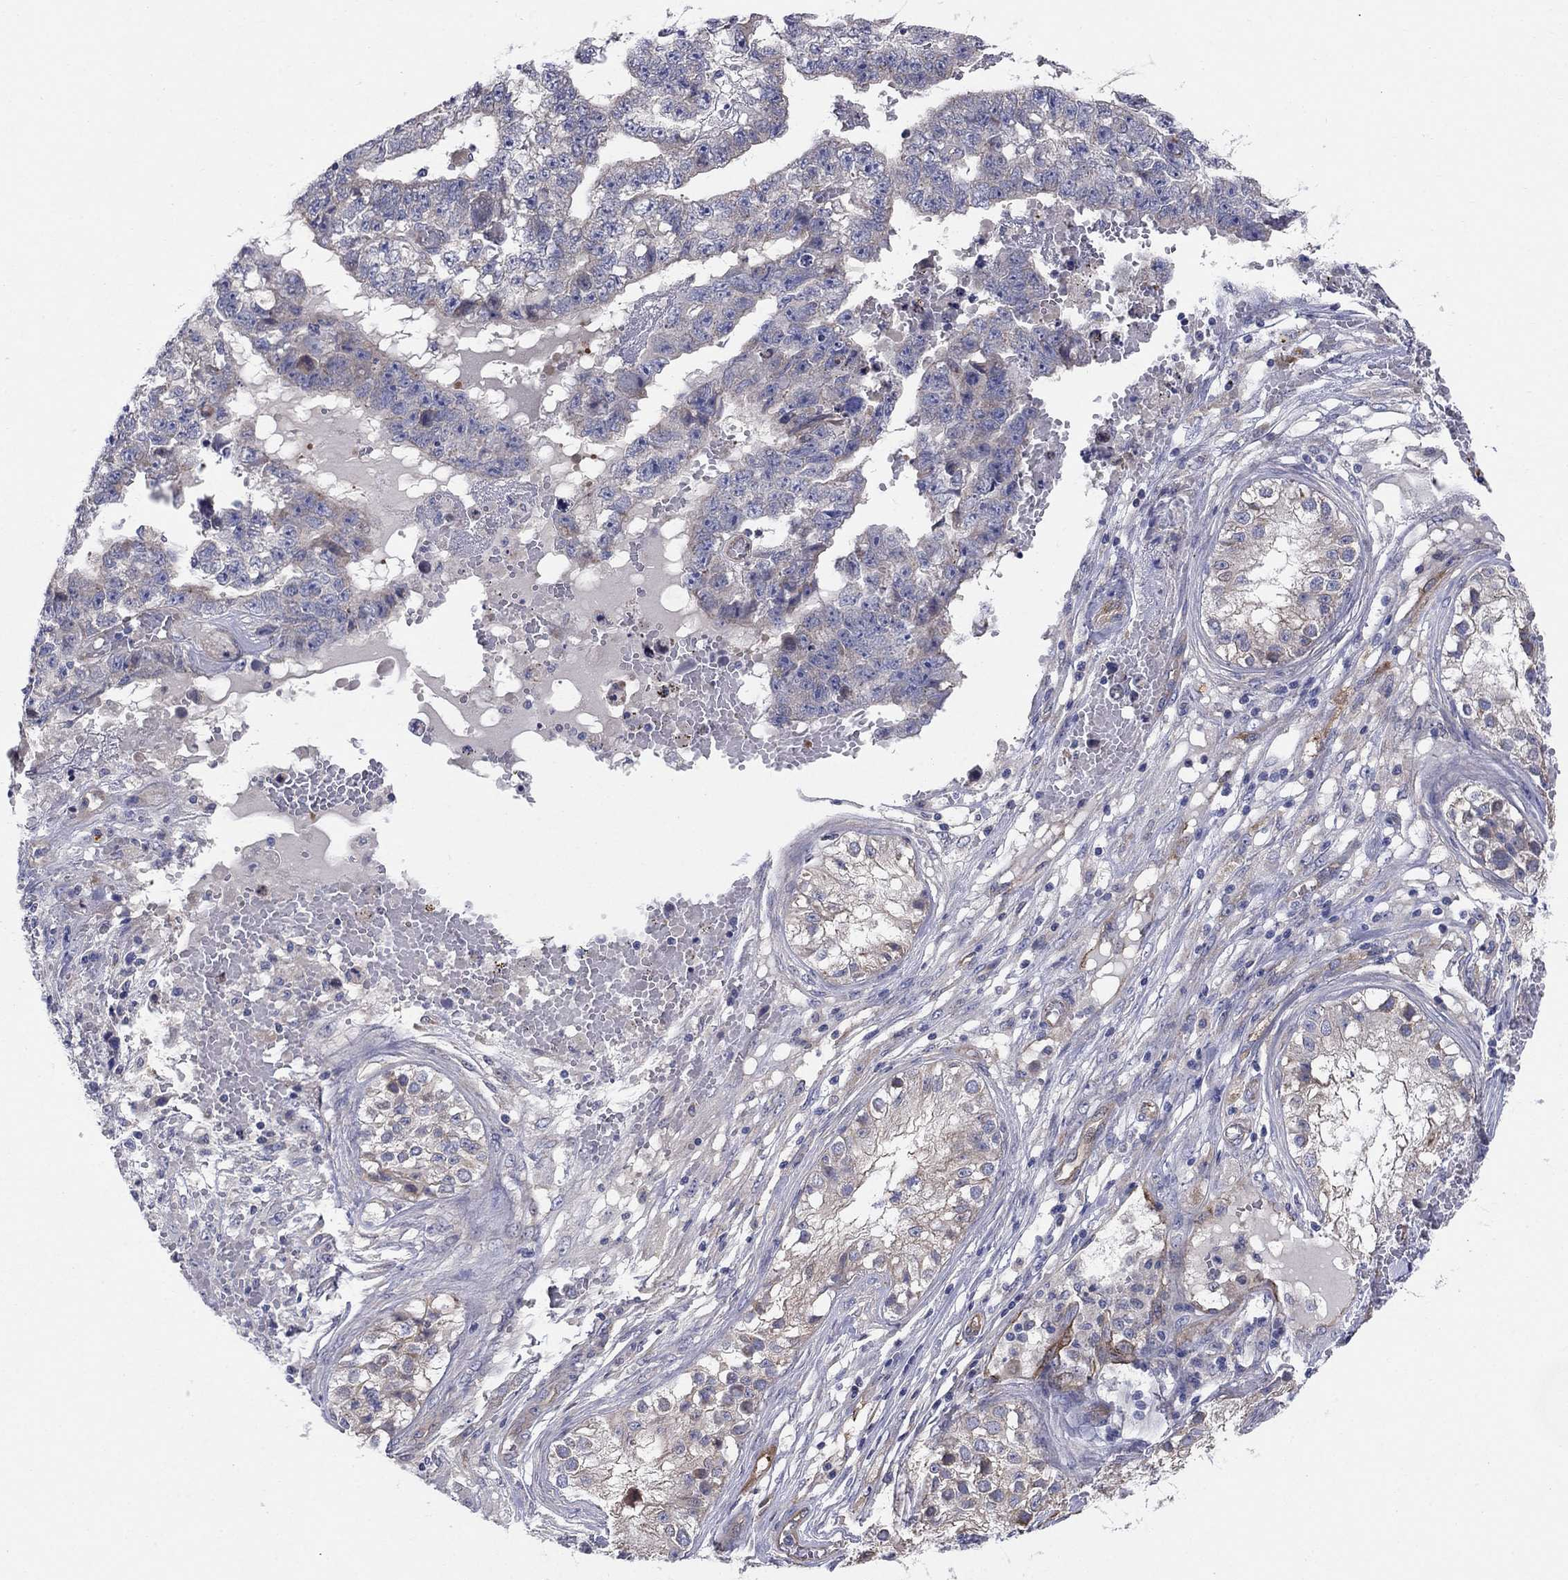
{"staining": {"intensity": "negative", "quantity": "none", "location": "none"}, "tissue": "testis cancer", "cell_type": "Tumor cells", "image_type": "cancer", "snomed": [{"axis": "morphology", "description": "Carcinoma, Embryonal, NOS"}, {"axis": "topography", "description": "Testis"}], "caption": "Testis cancer (embryonal carcinoma) stained for a protein using IHC demonstrates no staining tumor cells.", "gene": "EMP2", "patient": {"sex": "male", "age": 25}}